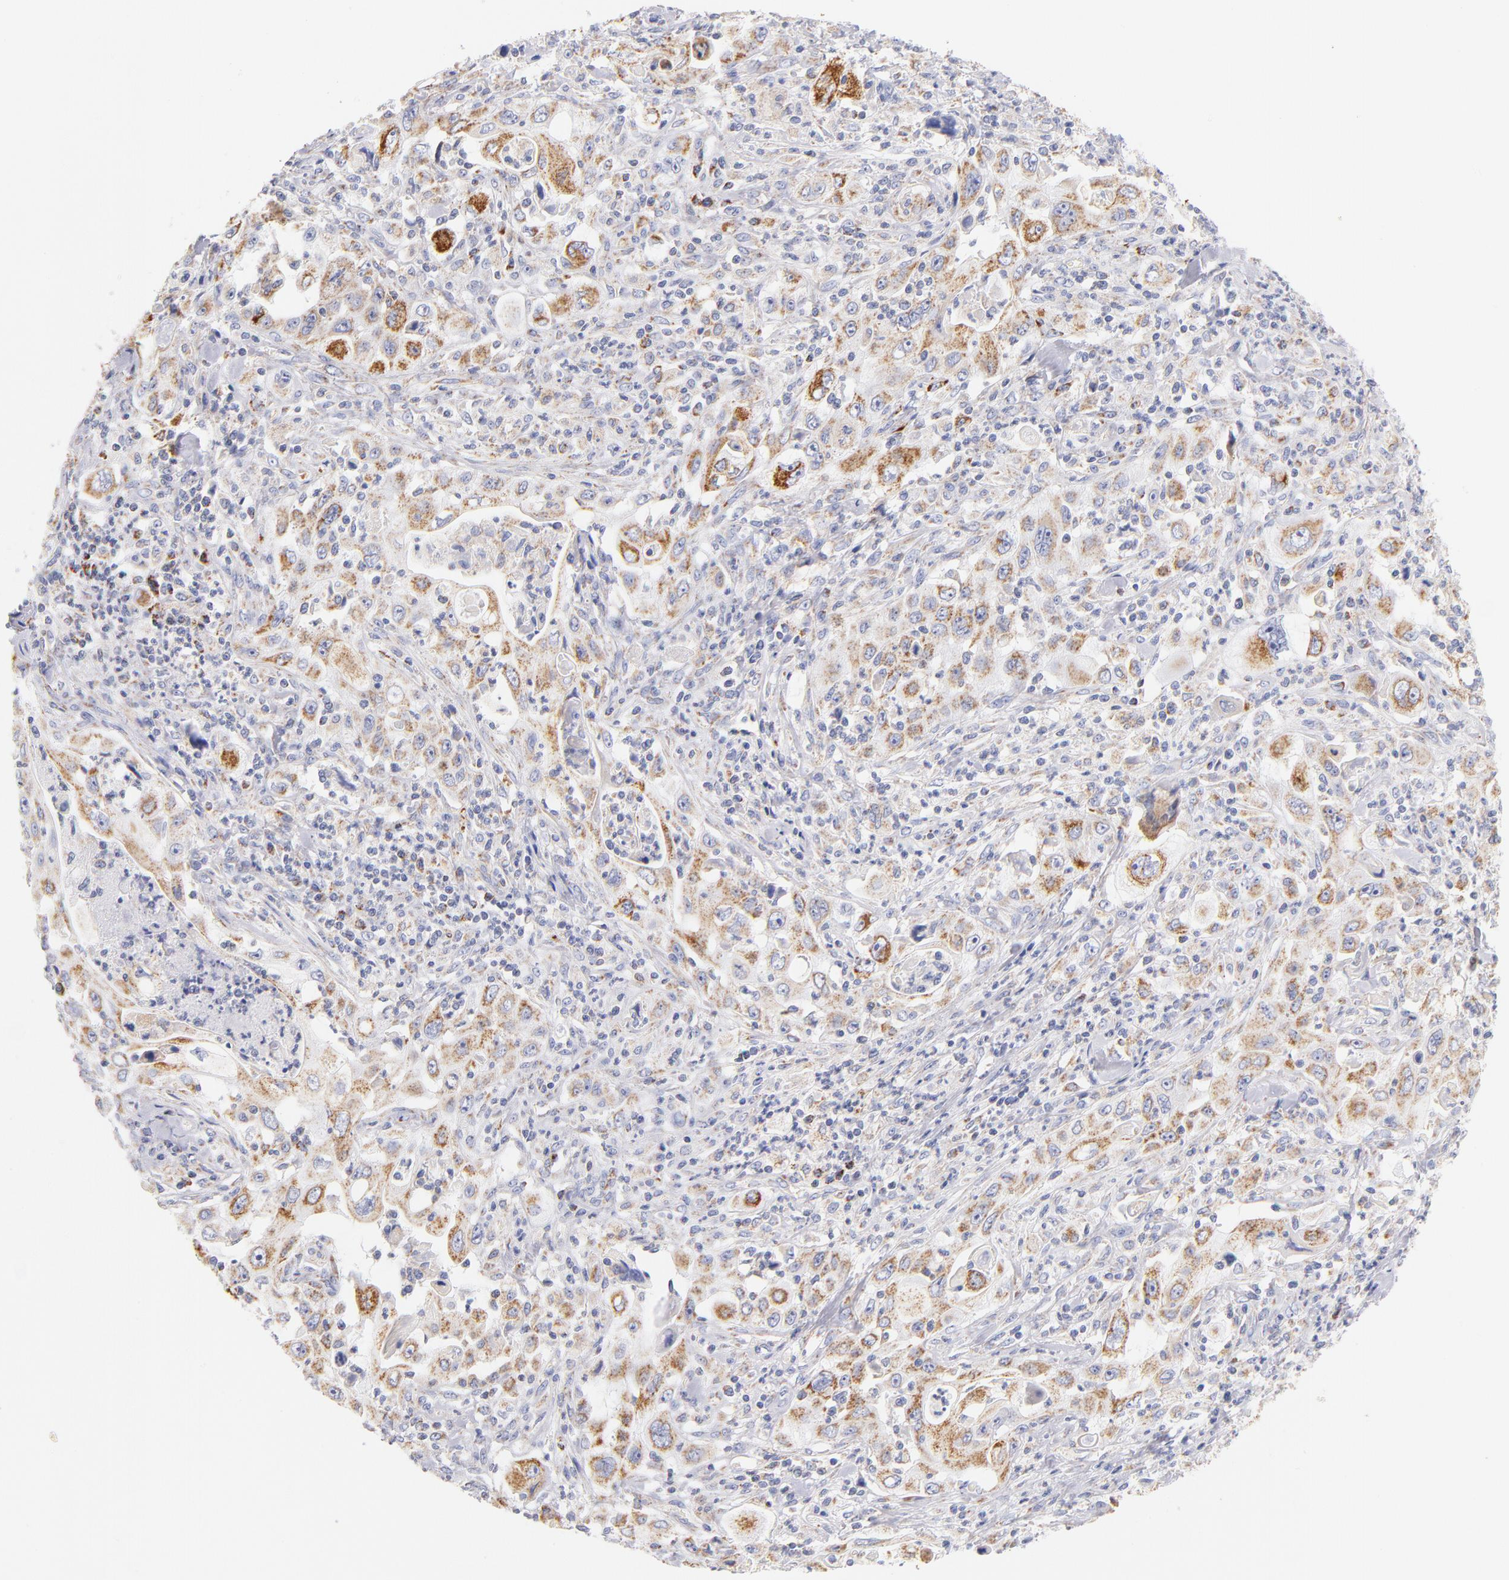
{"staining": {"intensity": "moderate", "quantity": ">75%", "location": "cytoplasmic/membranous"}, "tissue": "pancreatic cancer", "cell_type": "Tumor cells", "image_type": "cancer", "snomed": [{"axis": "morphology", "description": "Adenocarcinoma, NOS"}, {"axis": "topography", "description": "Pancreas"}], "caption": "A medium amount of moderate cytoplasmic/membranous staining is appreciated in about >75% of tumor cells in pancreatic adenocarcinoma tissue.", "gene": "AIFM1", "patient": {"sex": "male", "age": 70}}